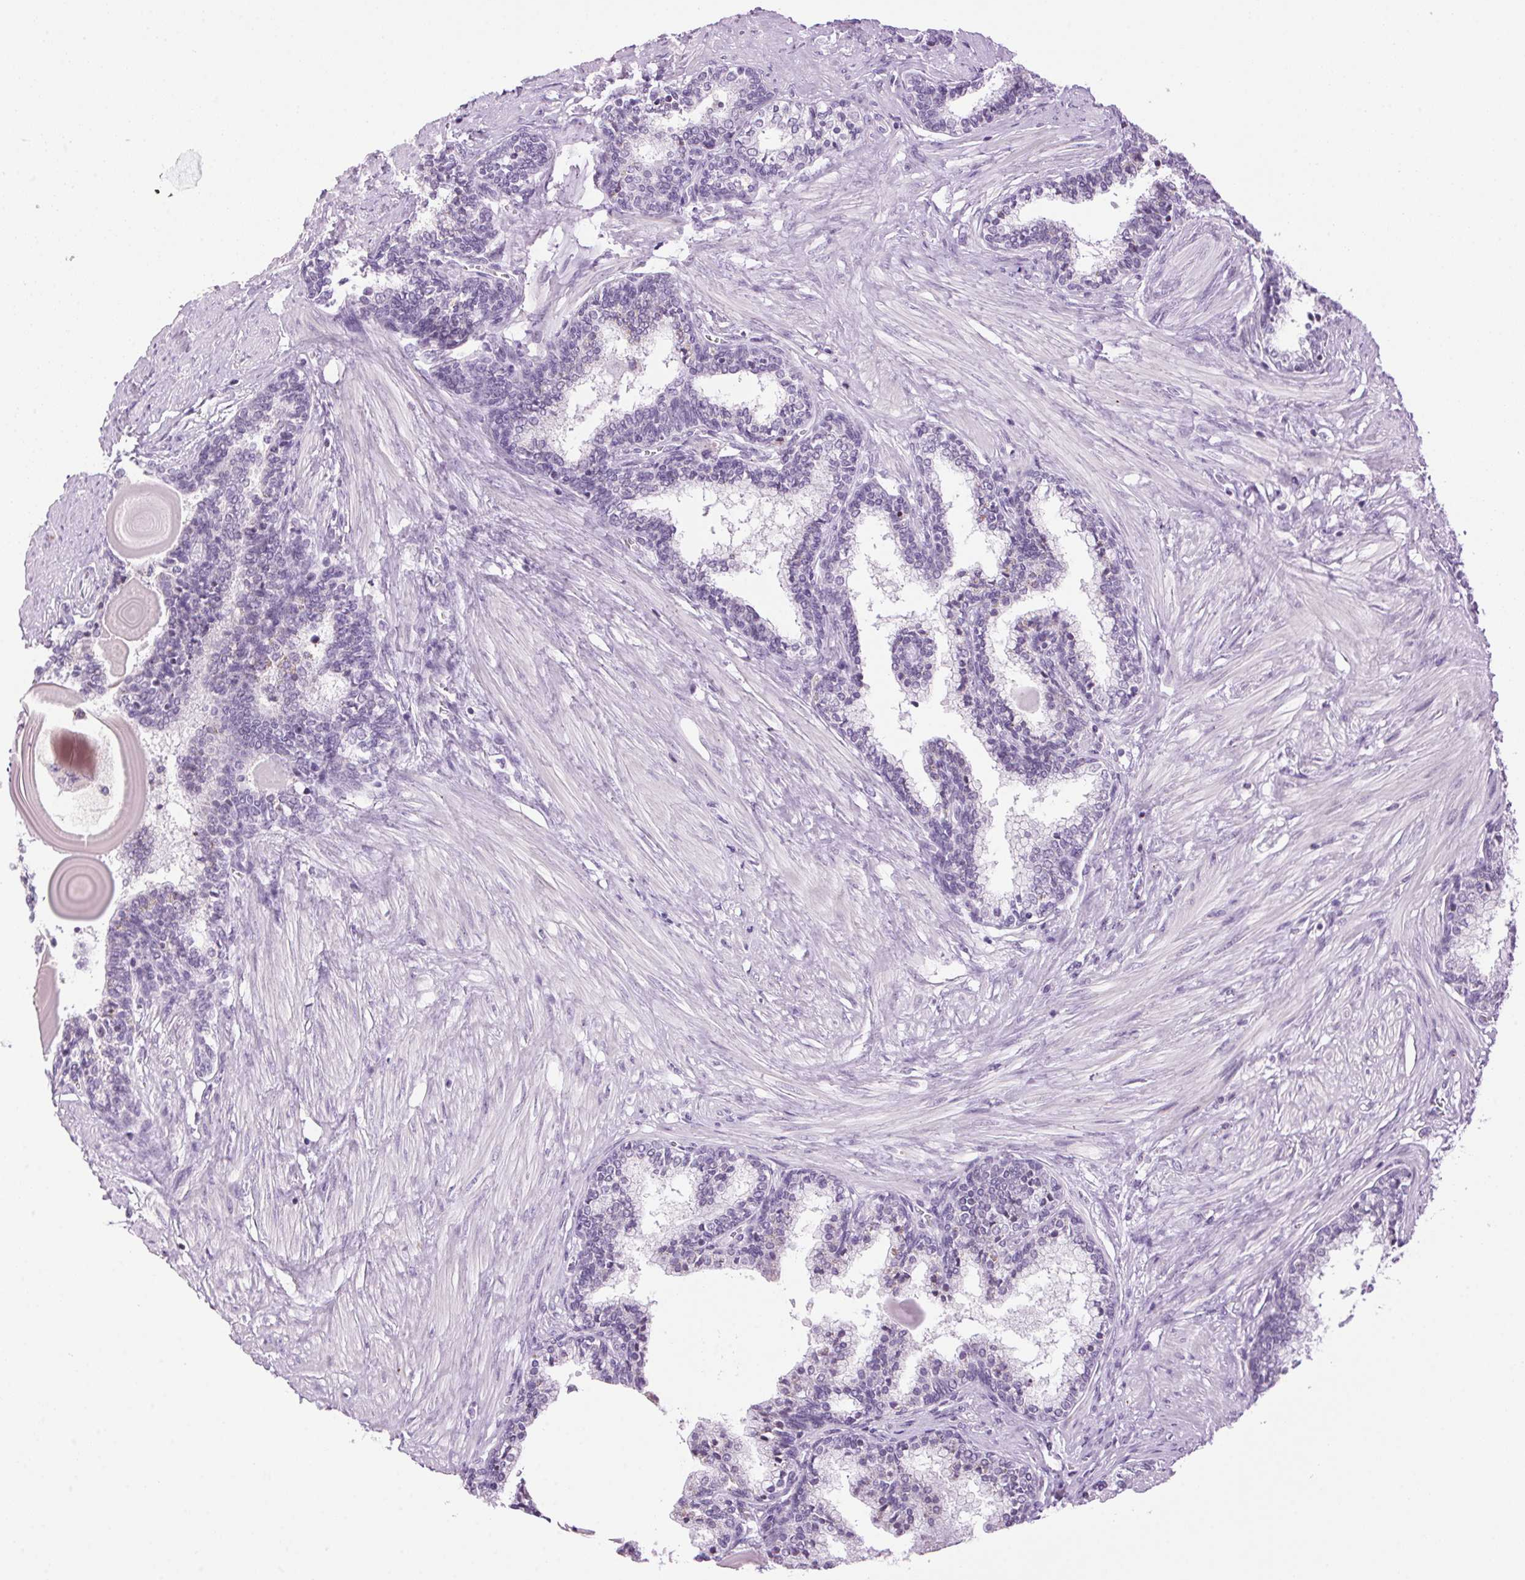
{"staining": {"intensity": "negative", "quantity": "none", "location": "none"}, "tissue": "prostate", "cell_type": "Glandular cells", "image_type": "normal", "snomed": [{"axis": "morphology", "description": "Normal tissue, NOS"}, {"axis": "topography", "description": "Prostate"}], "caption": "IHC image of benign human prostate stained for a protein (brown), which reveals no expression in glandular cells. The staining is performed using DAB brown chromogen with nuclei counter-stained in using hematoxylin.", "gene": "TMEM88B", "patient": {"sex": "male", "age": 55}}